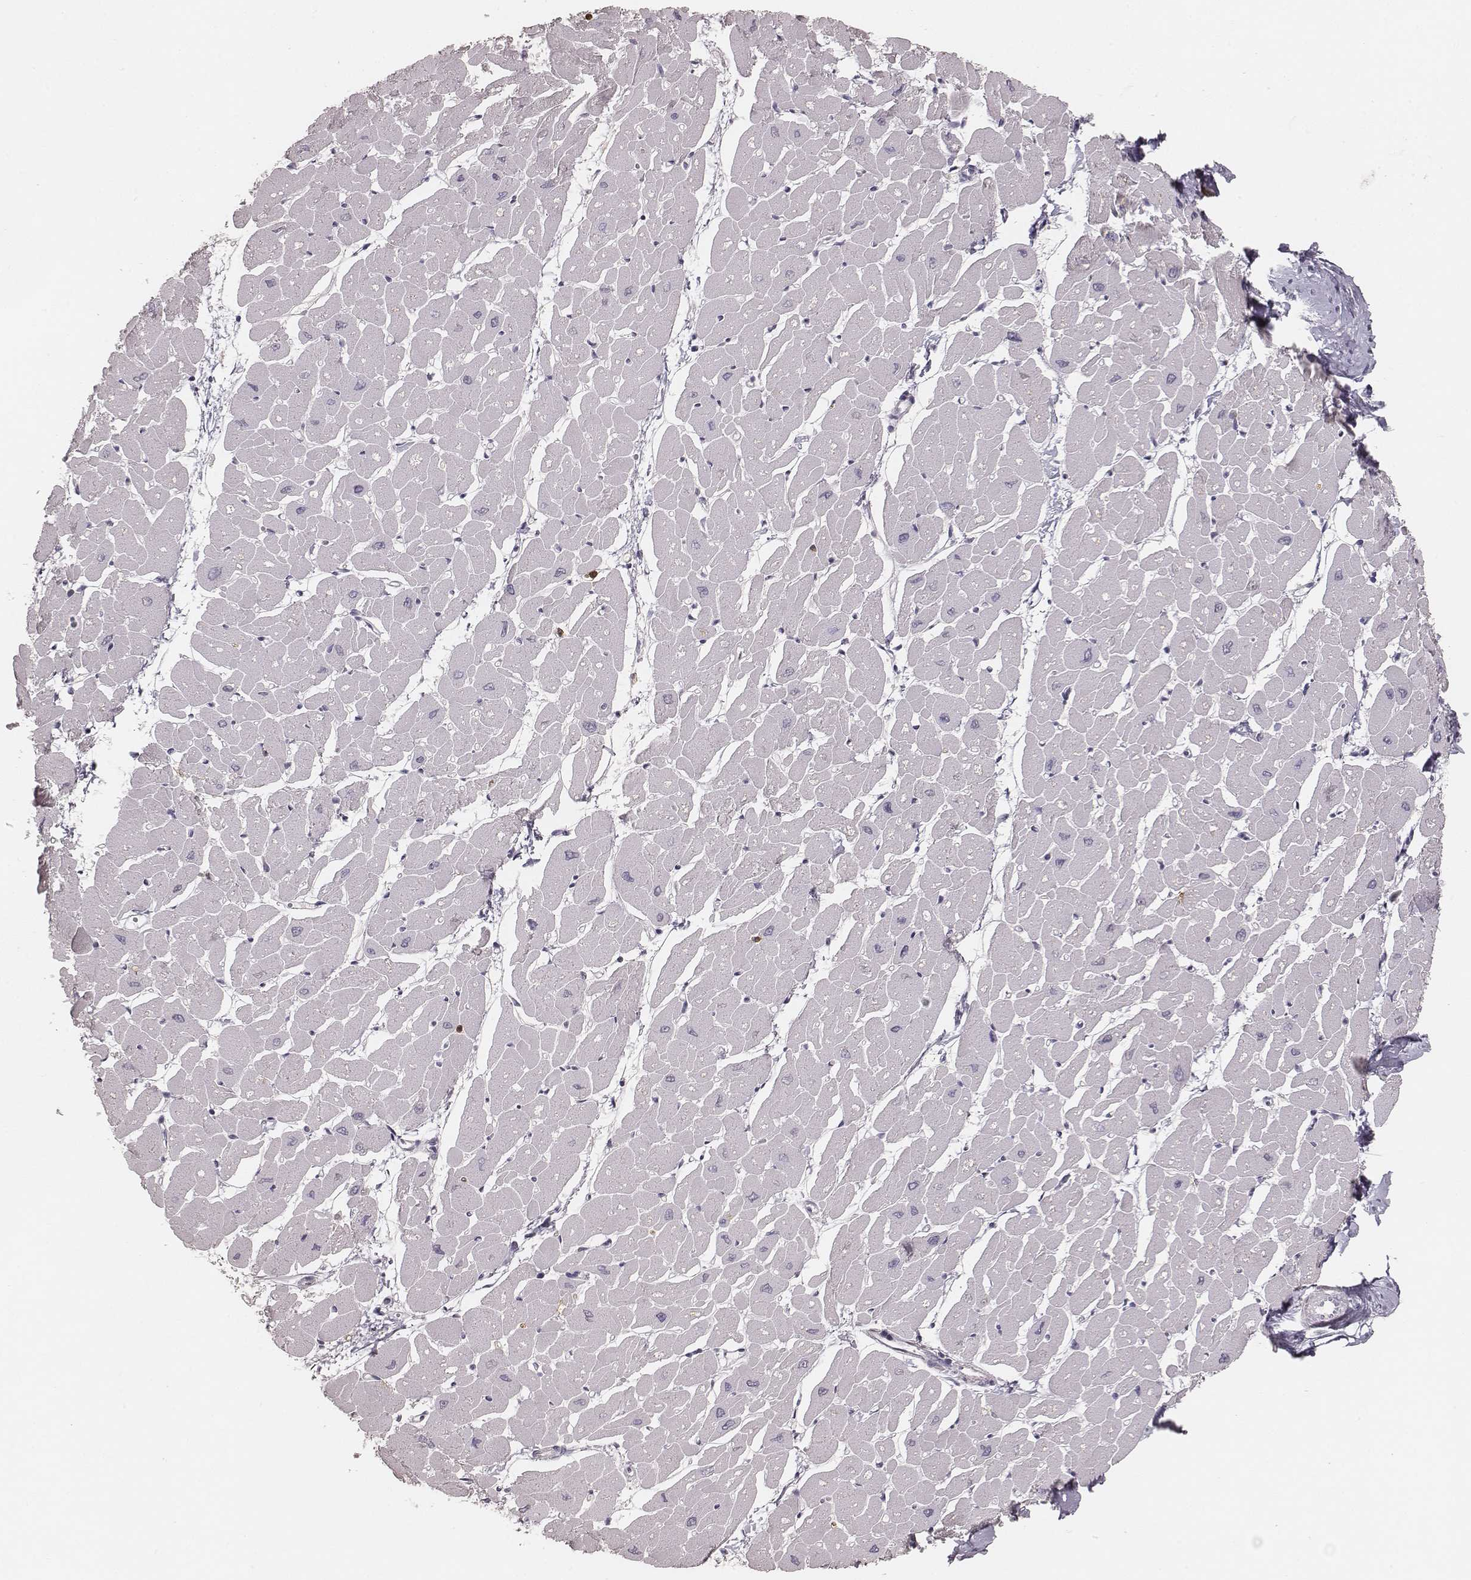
{"staining": {"intensity": "negative", "quantity": "none", "location": "none"}, "tissue": "heart muscle", "cell_type": "Cardiomyocytes", "image_type": "normal", "snomed": [{"axis": "morphology", "description": "Normal tissue, NOS"}, {"axis": "topography", "description": "Heart"}], "caption": "Cardiomyocytes show no significant protein staining in normal heart muscle. (DAB immunohistochemistry (IHC), high magnification).", "gene": "CD8A", "patient": {"sex": "male", "age": 57}}